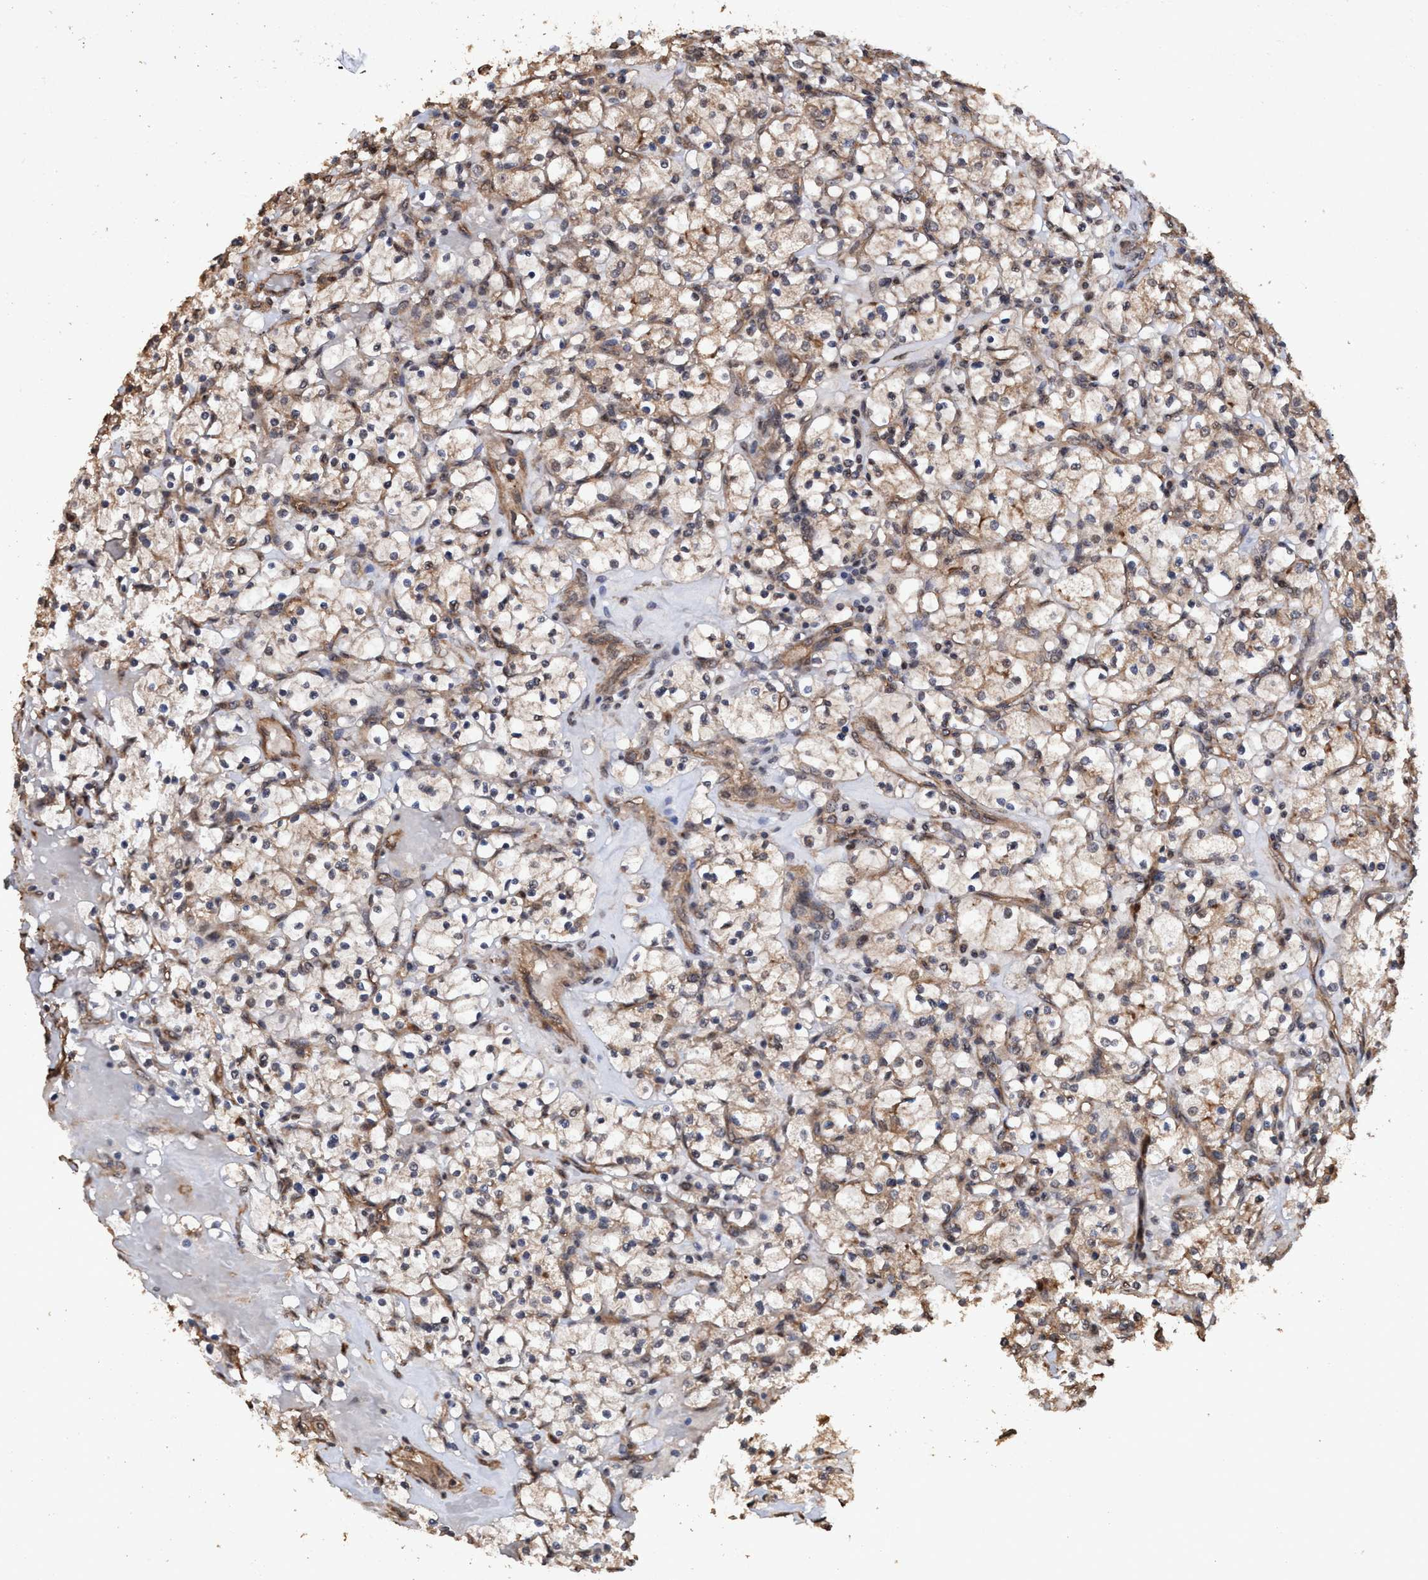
{"staining": {"intensity": "weak", "quantity": "<25%", "location": "cytoplasmic/membranous"}, "tissue": "renal cancer", "cell_type": "Tumor cells", "image_type": "cancer", "snomed": [{"axis": "morphology", "description": "Adenocarcinoma, NOS"}, {"axis": "topography", "description": "Kidney"}], "caption": "Protein analysis of renal adenocarcinoma shows no significant positivity in tumor cells. Brightfield microscopy of immunohistochemistry (IHC) stained with DAB (brown) and hematoxylin (blue), captured at high magnification.", "gene": "TRPC7", "patient": {"sex": "female", "age": 83}}